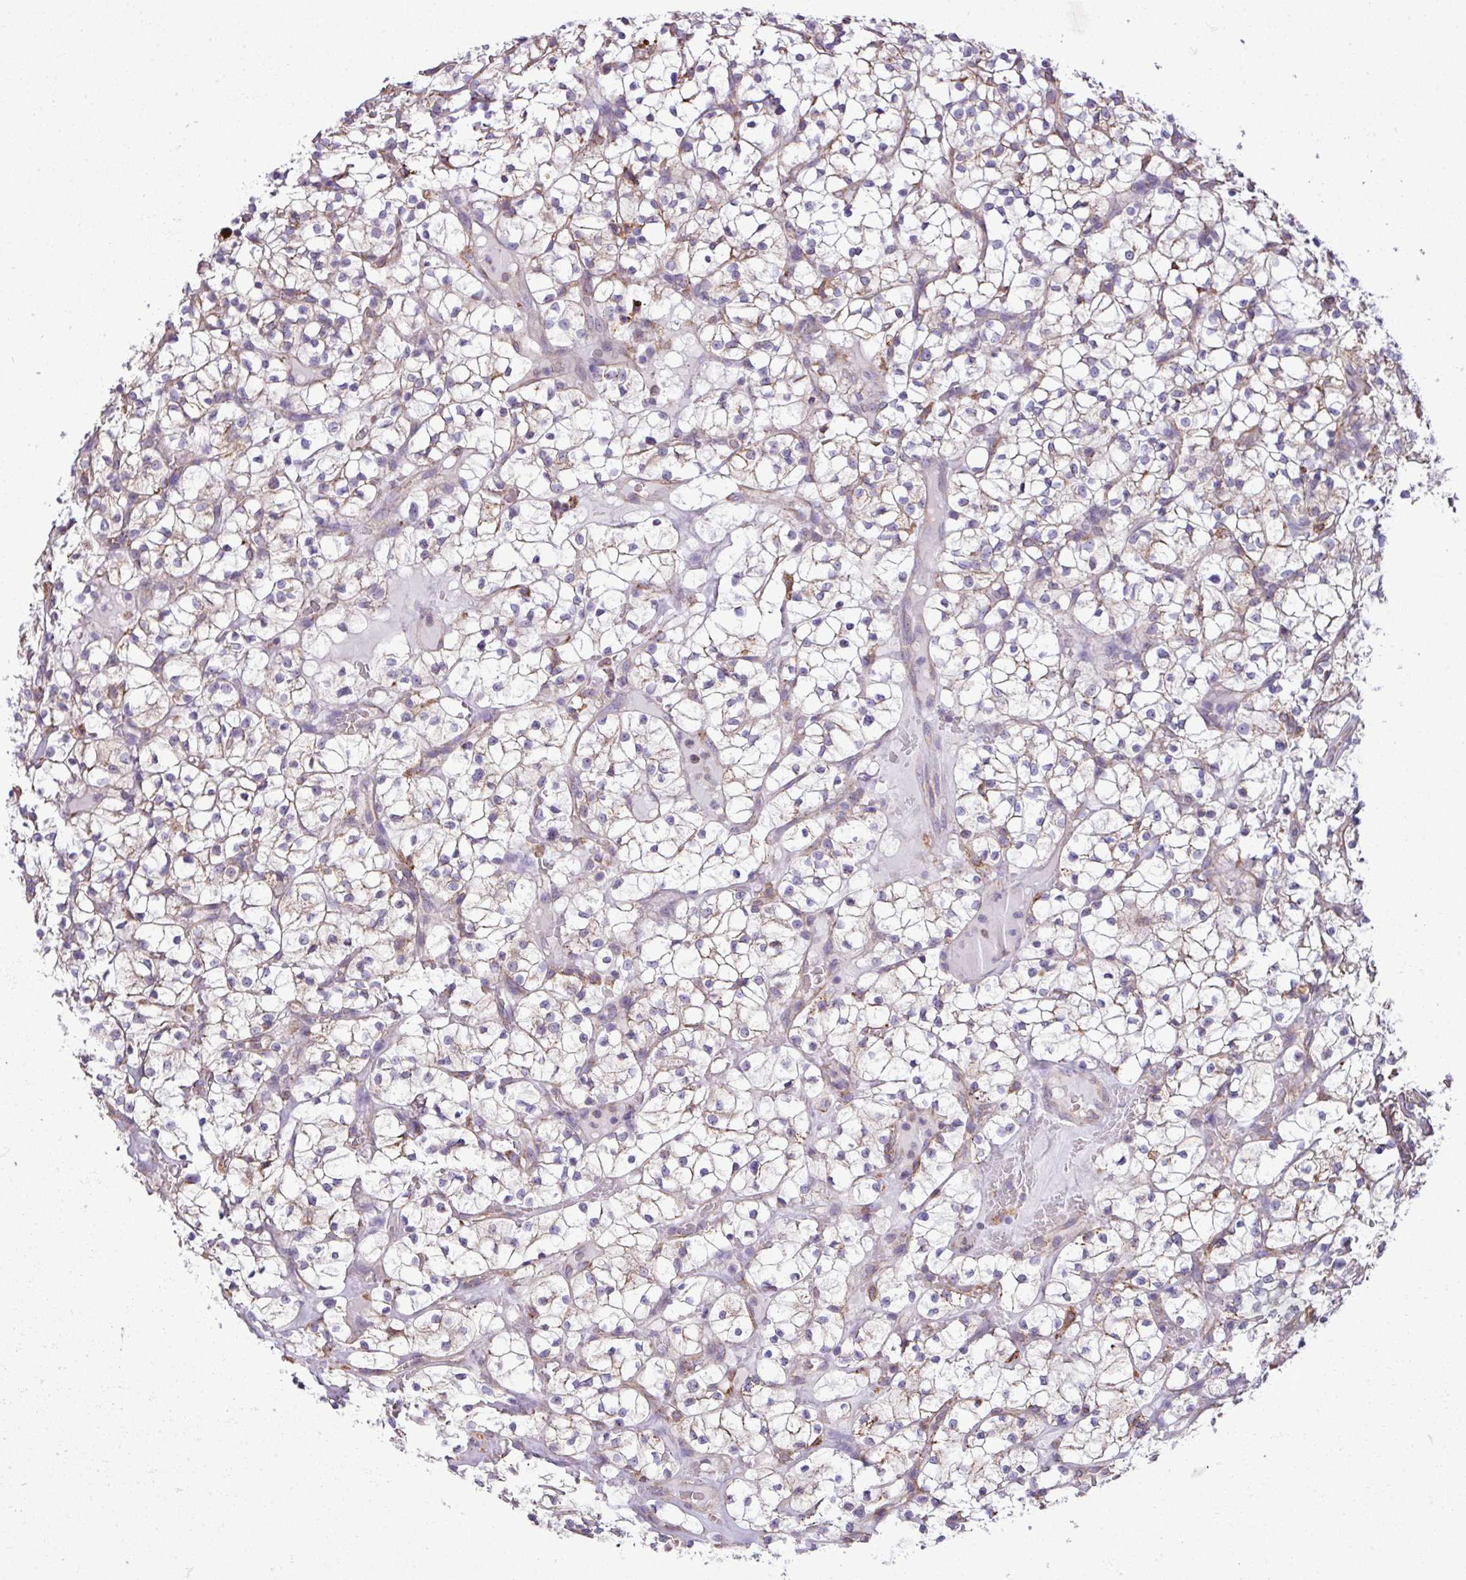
{"staining": {"intensity": "negative", "quantity": "none", "location": "none"}, "tissue": "renal cancer", "cell_type": "Tumor cells", "image_type": "cancer", "snomed": [{"axis": "morphology", "description": "Adenocarcinoma, NOS"}, {"axis": "topography", "description": "Kidney"}], "caption": "Immunohistochemical staining of renal cancer (adenocarcinoma) displays no significant expression in tumor cells.", "gene": "ZSCAN5A", "patient": {"sex": "female", "age": 64}}